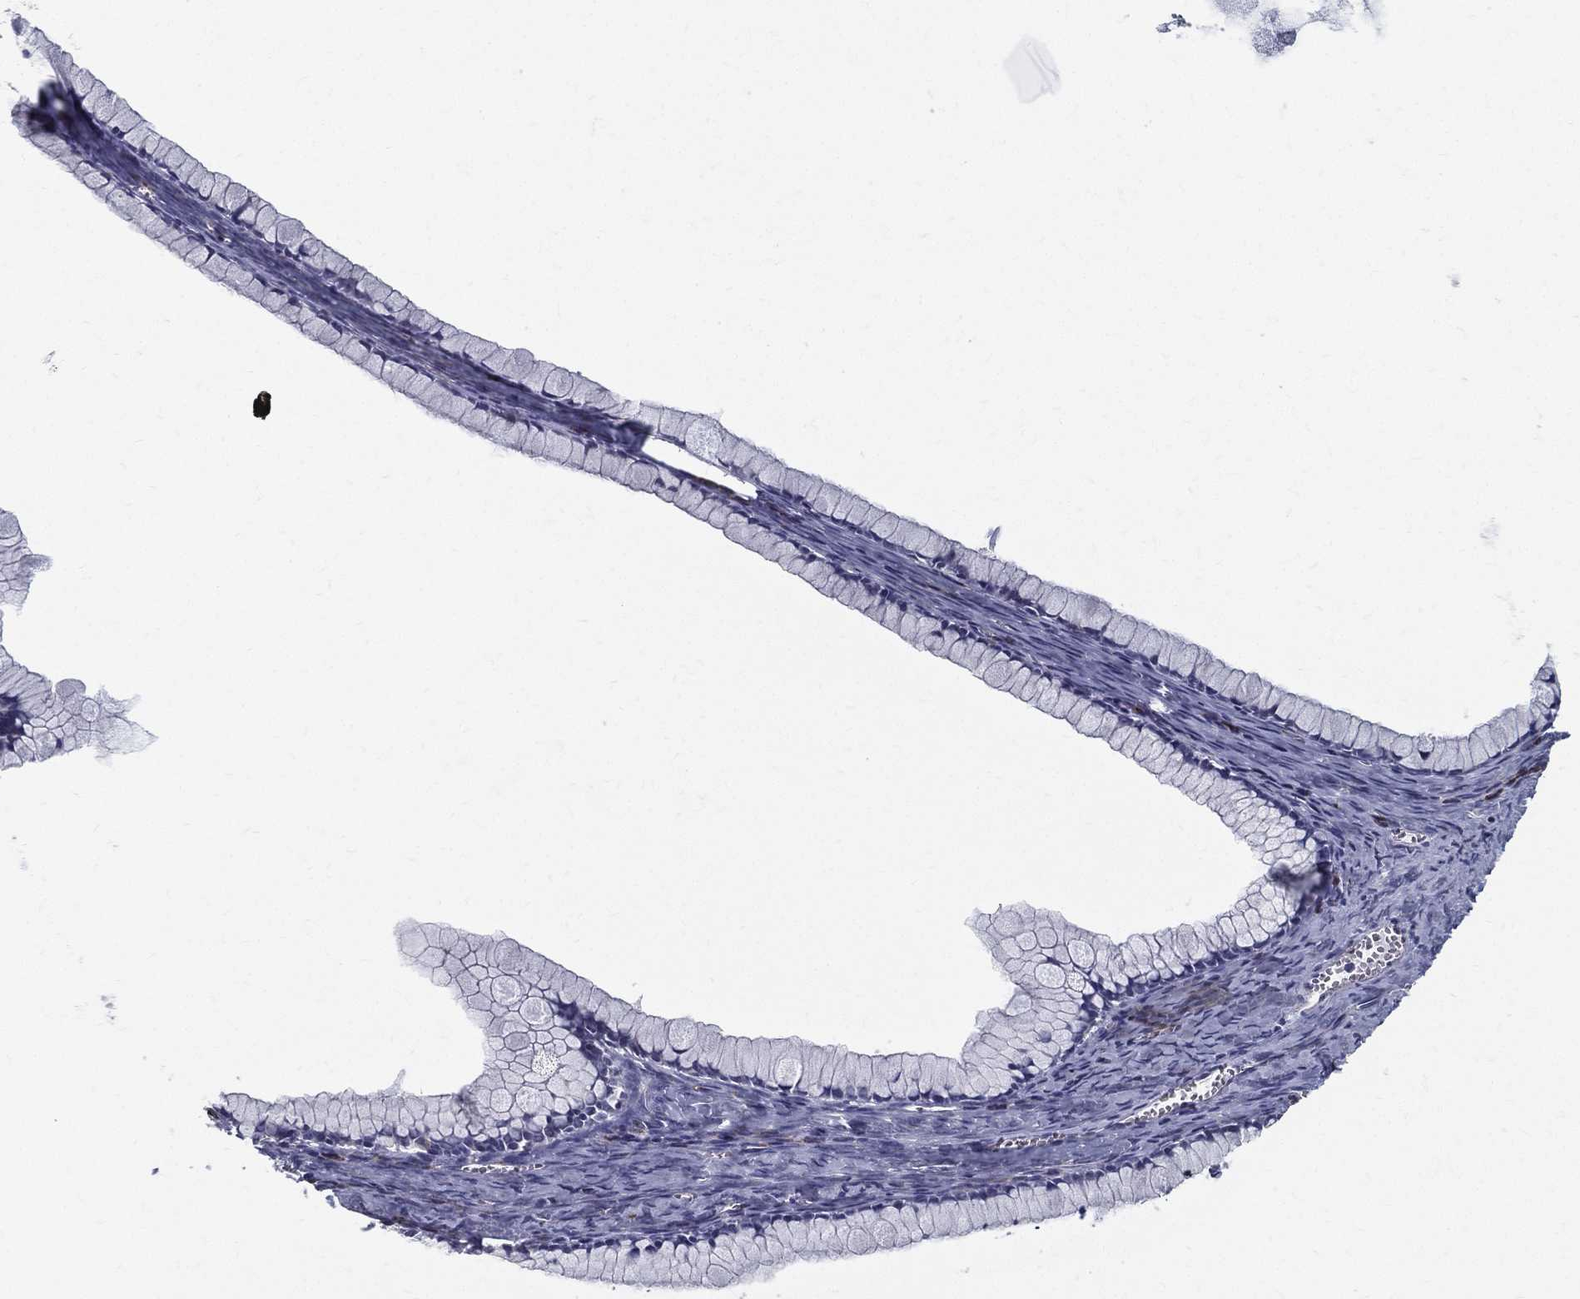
{"staining": {"intensity": "negative", "quantity": "none", "location": "none"}, "tissue": "ovarian cancer", "cell_type": "Tumor cells", "image_type": "cancer", "snomed": [{"axis": "morphology", "description": "Cystadenocarcinoma, mucinous, NOS"}, {"axis": "topography", "description": "Ovary"}], "caption": "Immunohistochemistry (IHC) image of neoplastic tissue: ovarian mucinous cystadenocarcinoma stained with DAB displays no significant protein expression in tumor cells.", "gene": "LRRC56", "patient": {"sex": "female", "age": 41}}